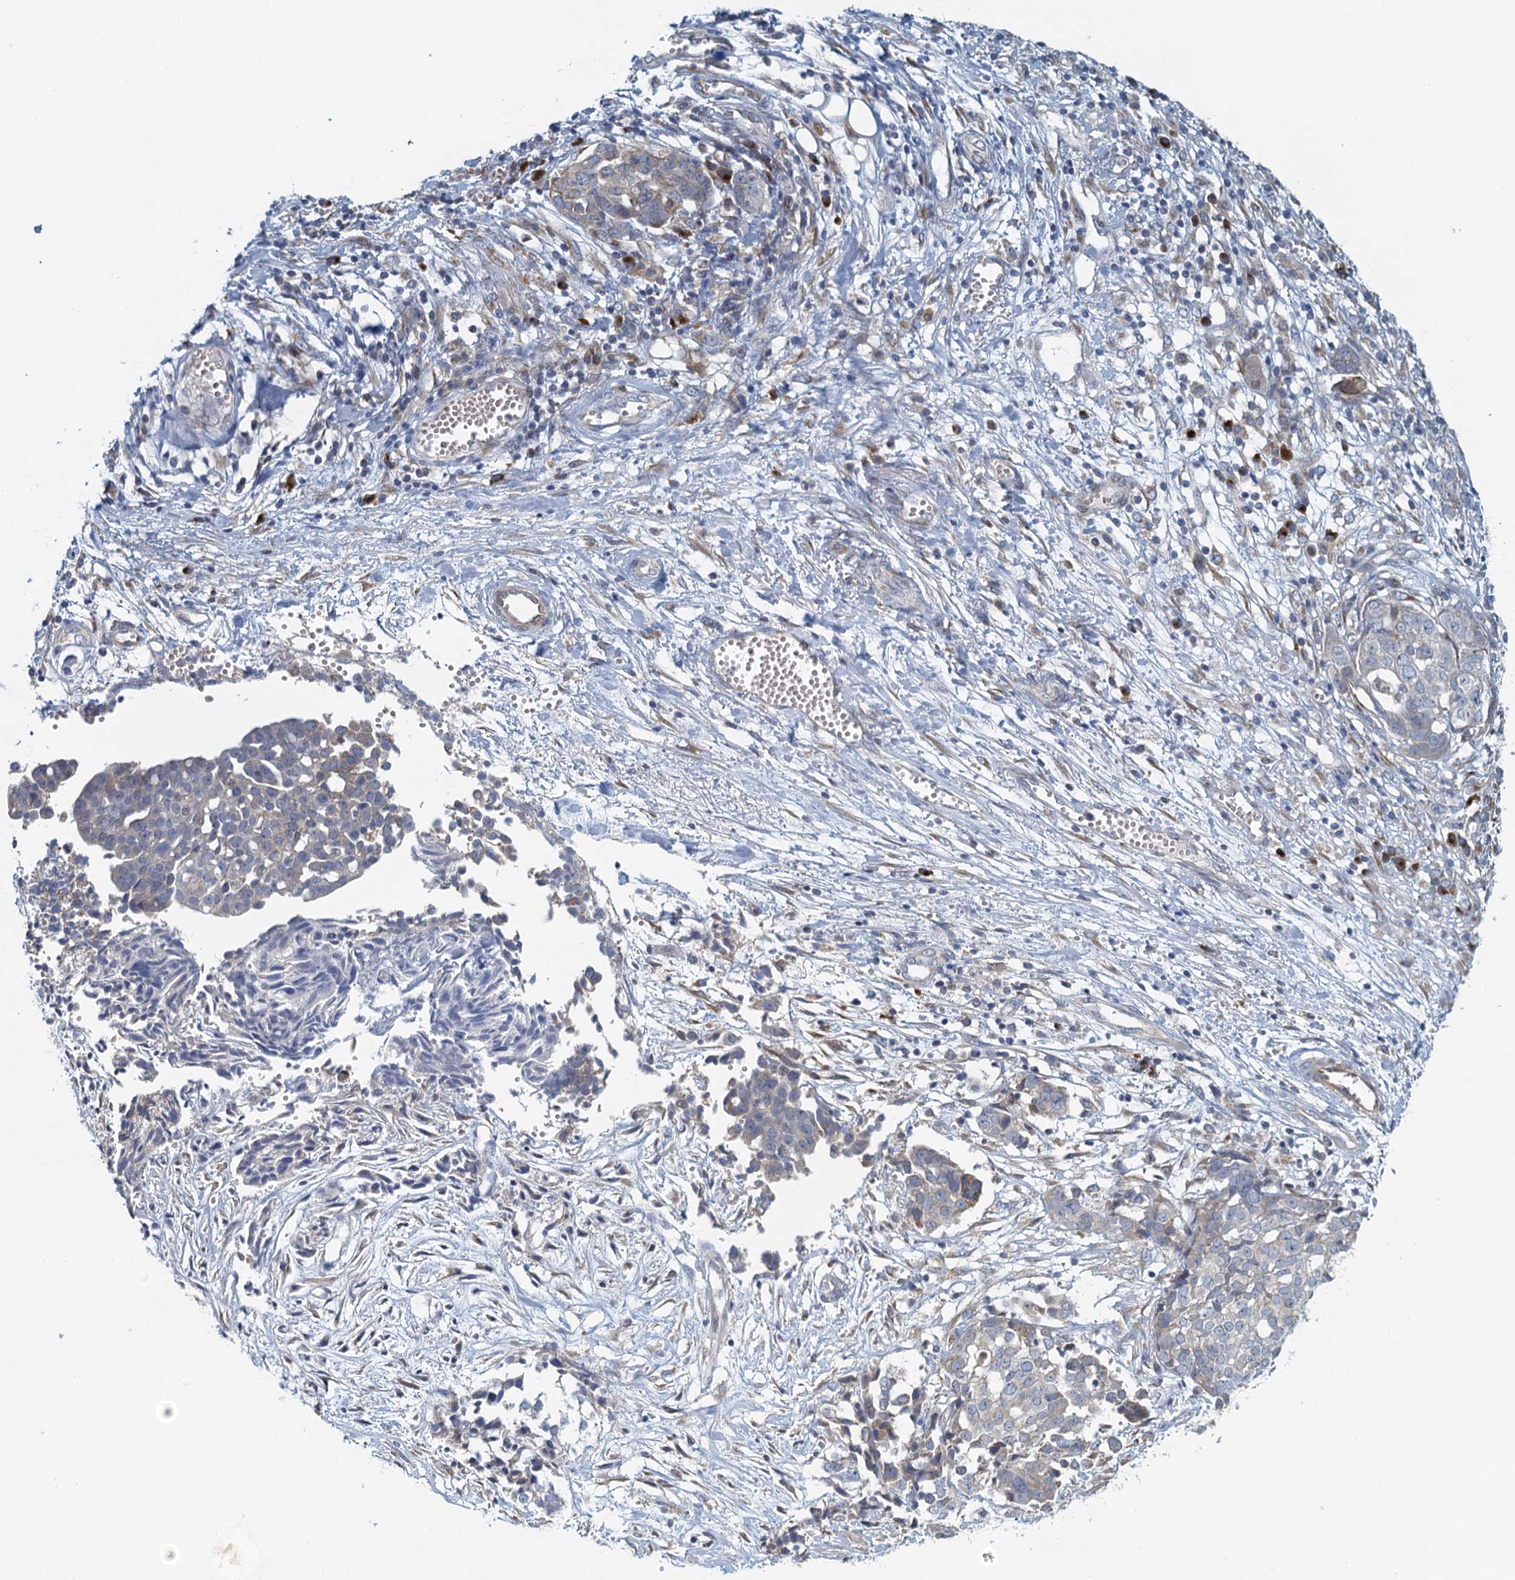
{"staining": {"intensity": "negative", "quantity": "none", "location": "none"}, "tissue": "ovarian cancer", "cell_type": "Tumor cells", "image_type": "cancer", "snomed": [{"axis": "morphology", "description": "Cystadenocarcinoma, serous, NOS"}, {"axis": "topography", "description": "Soft tissue"}, {"axis": "topography", "description": "Ovary"}], "caption": "Tumor cells show no significant positivity in serous cystadenocarcinoma (ovarian). The staining was performed using DAB (3,3'-diaminobenzidine) to visualize the protein expression in brown, while the nuclei were stained in blue with hematoxylin (Magnification: 20x).", "gene": "ALG2", "patient": {"sex": "female", "age": 57}}